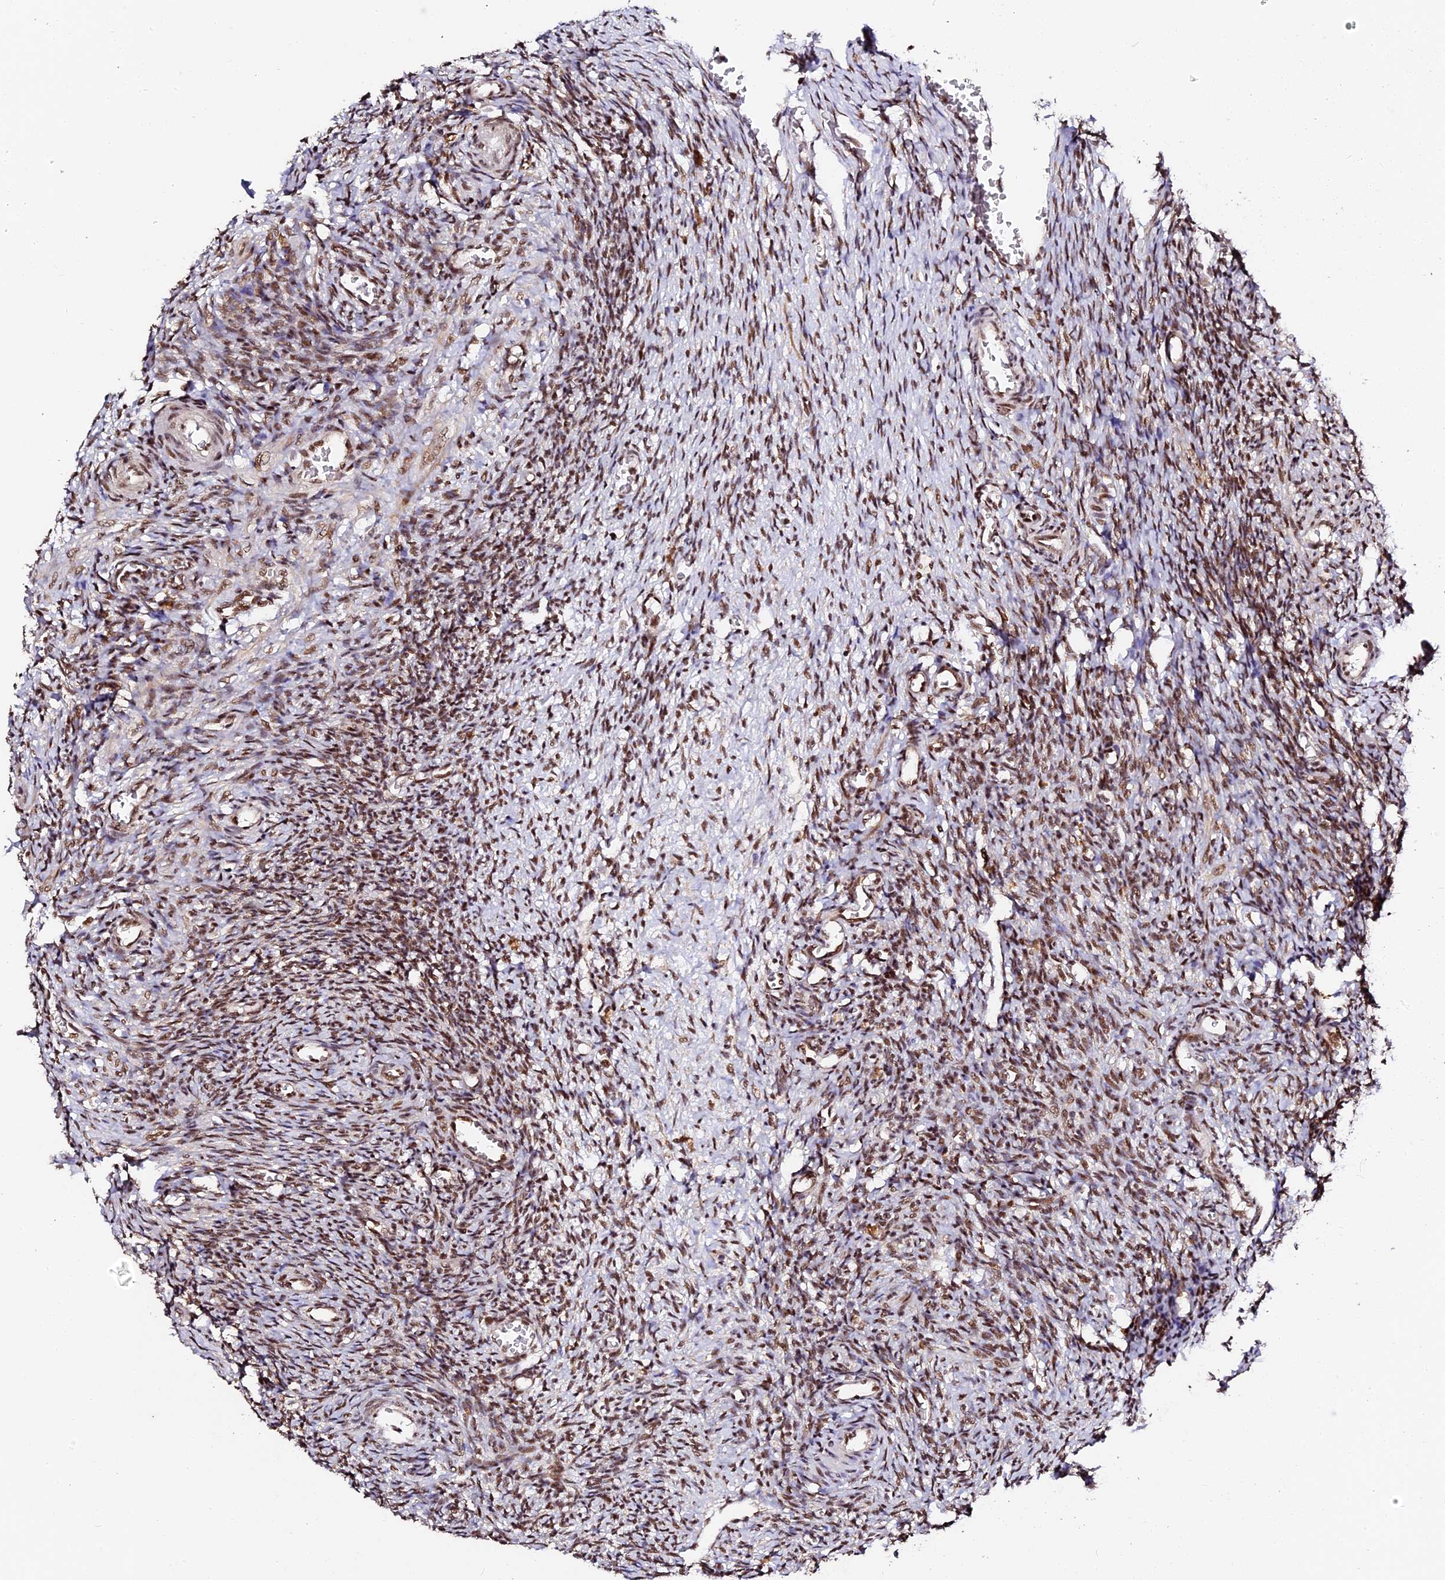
{"staining": {"intensity": "strong", "quantity": ">75%", "location": "cytoplasmic/membranous,nuclear"}, "tissue": "ovary", "cell_type": "Follicle cells", "image_type": "normal", "snomed": [{"axis": "morphology", "description": "Normal tissue, NOS"}, {"axis": "topography", "description": "Ovary"}], "caption": "Unremarkable ovary demonstrates strong cytoplasmic/membranous,nuclear staining in approximately >75% of follicle cells, visualized by immunohistochemistry.", "gene": "MCRS1", "patient": {"sex": "female", "age": 27}}